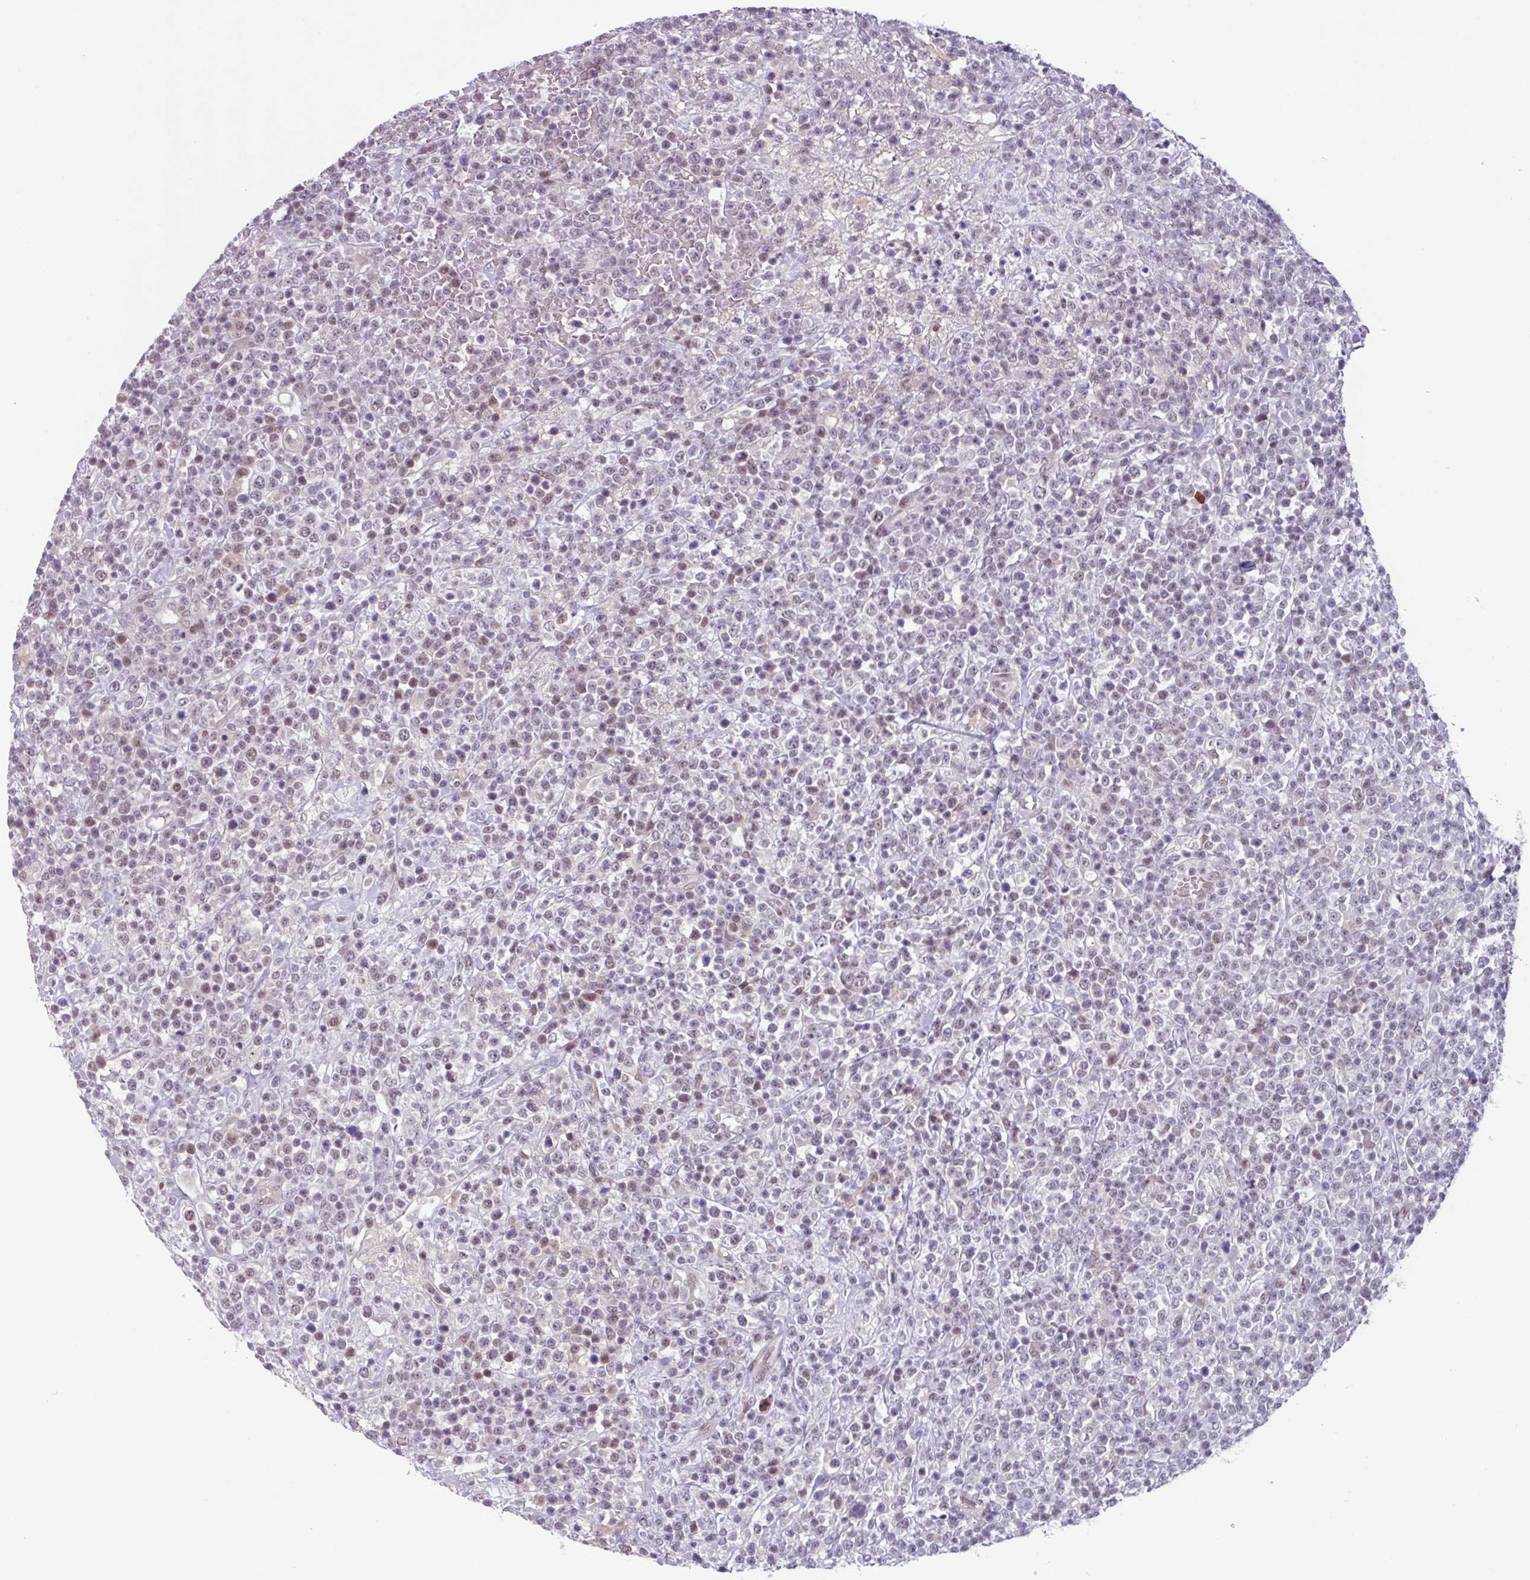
{"staining": {"intensity": "weak", "quantity": "<25%", "location": "nuclear"}, "tissue": "lymphoma", "cell_type": "Tumor cells", "image_type": "cancer", "snomed": [{"axis": "morphology", "description": "Malignant lymphoma, non-Hodgkin's type, High grade"}, {"axis": "topography", "description": "Colon"}], "caption": "High power microscopy histopathology image of an immunohistochemistry micrograph of malignant lymphoma, non-Hodgkin's type (high-grade), revealing no significant staining in tumor cells.", "gene": "ZNF575", "patient": {"sex": "female", "age": 53}}